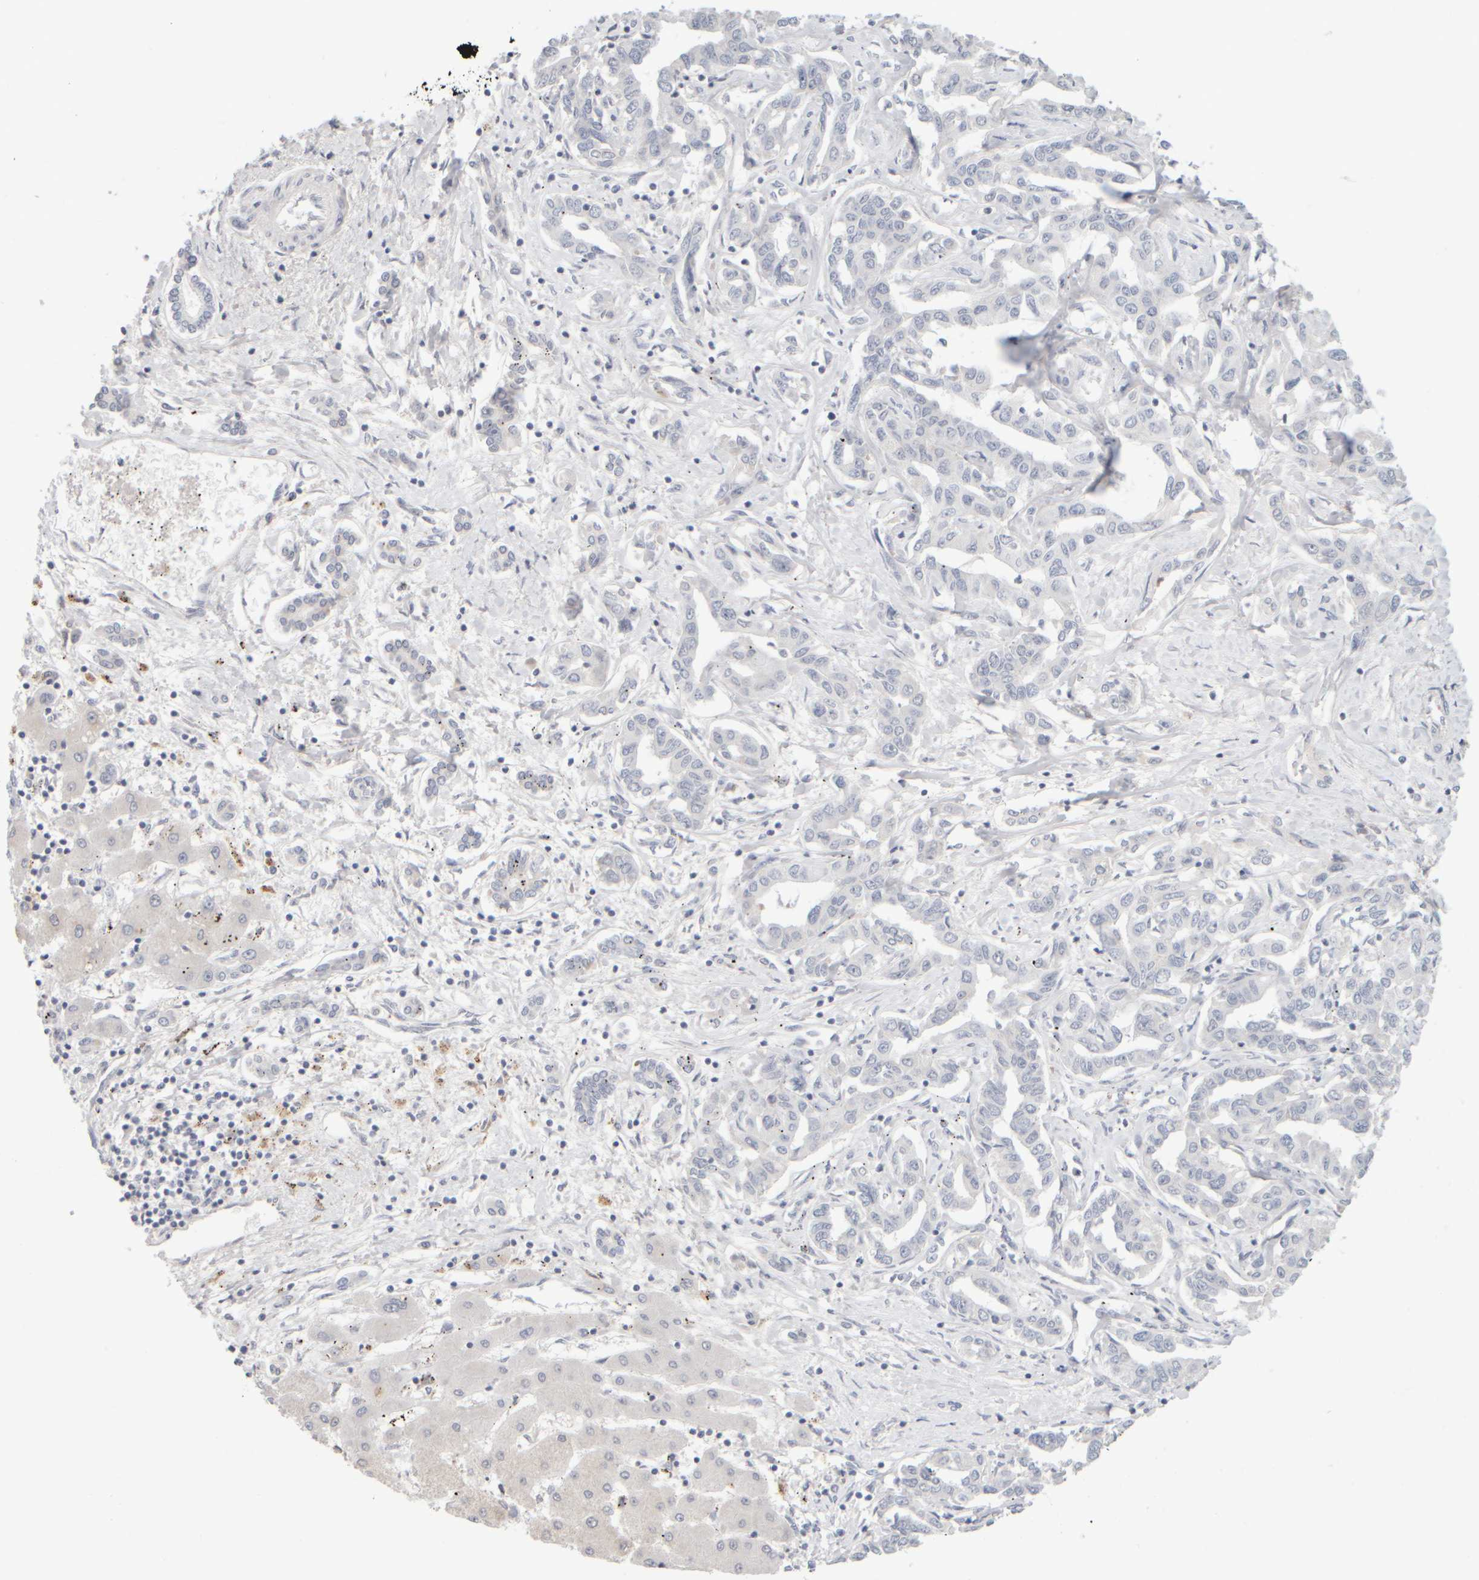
{"staining": {"intensity": "negative", "quantity": "none", "location": "none"}, "tissue": "liver cancer", "cell_type": "Tumor cells", "image_type": "cancer", "snomed": [{"axis": "morphology", "description": "Cholangiocarcinoma"}, {"axis": "topography", "description": "Liver"}], "caption": "Liver cholangiocarcinoma was stained to show a protein in brown. There is no significant positivity in tumor cells. (Brightfield microscopy of DAB immunohistochemistry at high magnification).", "gene": "ZNF112", "patient": {"sex": "male", "age": 59}}